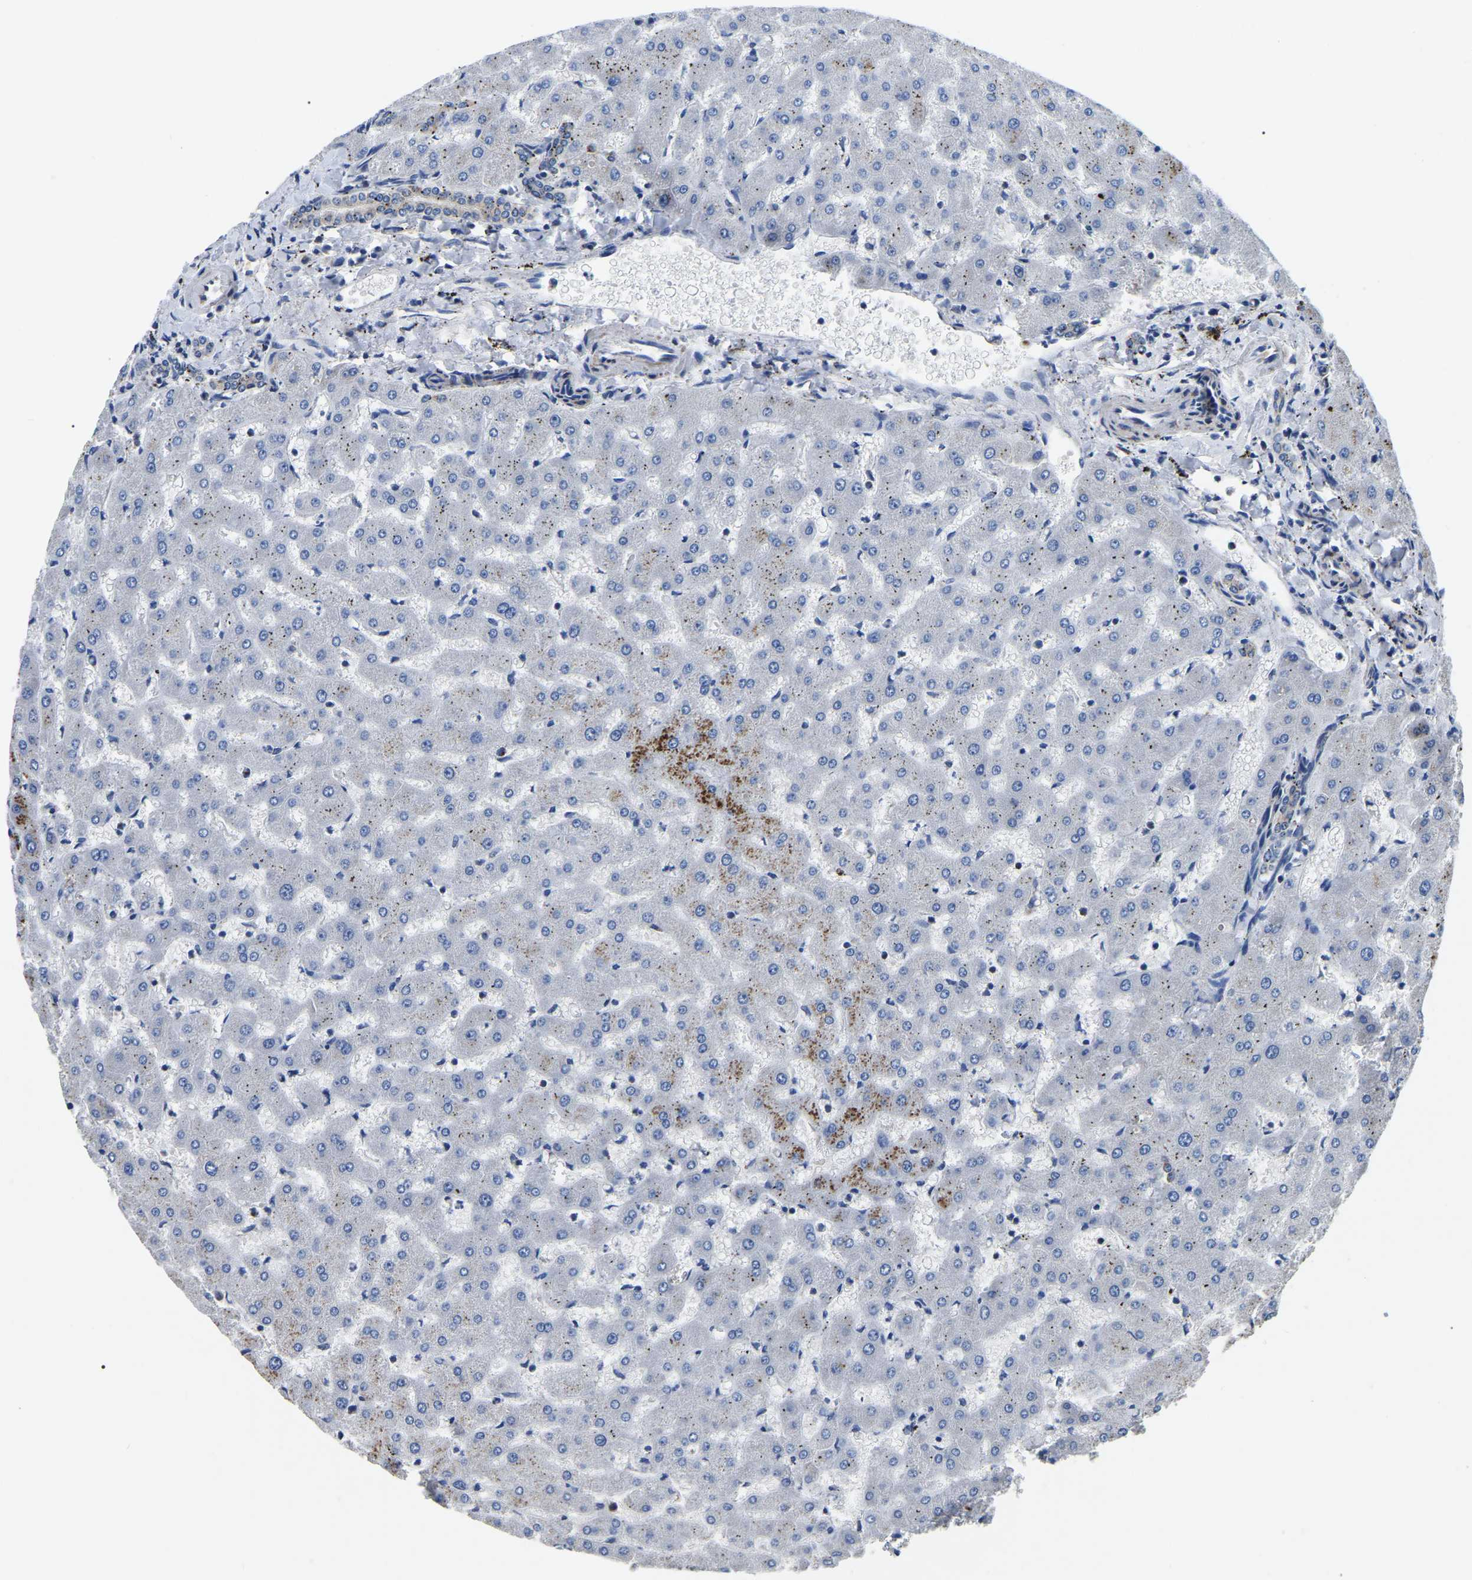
{"staining": {"intensity": "weak", "quantity": ">75%", "location": "cytoplasmic/membranous"}, "tissue": "liver", "cell_type": "Cholangiocytes", "image_type": "normal", "snomed": [{"axis": "morphology", "description": "Normal tissue, NOS"}, {"axis": "topography", "description": "Liver"}], "caption": "DAB immunohistochemical staining of benign human liver displays weak cytoplasmic/membranous protein staining in about >75% of cholangiocytes. Nuclei are stained in blue.", "gene": "PPM1E", "patient": {"sex": "female", "age": 63}}